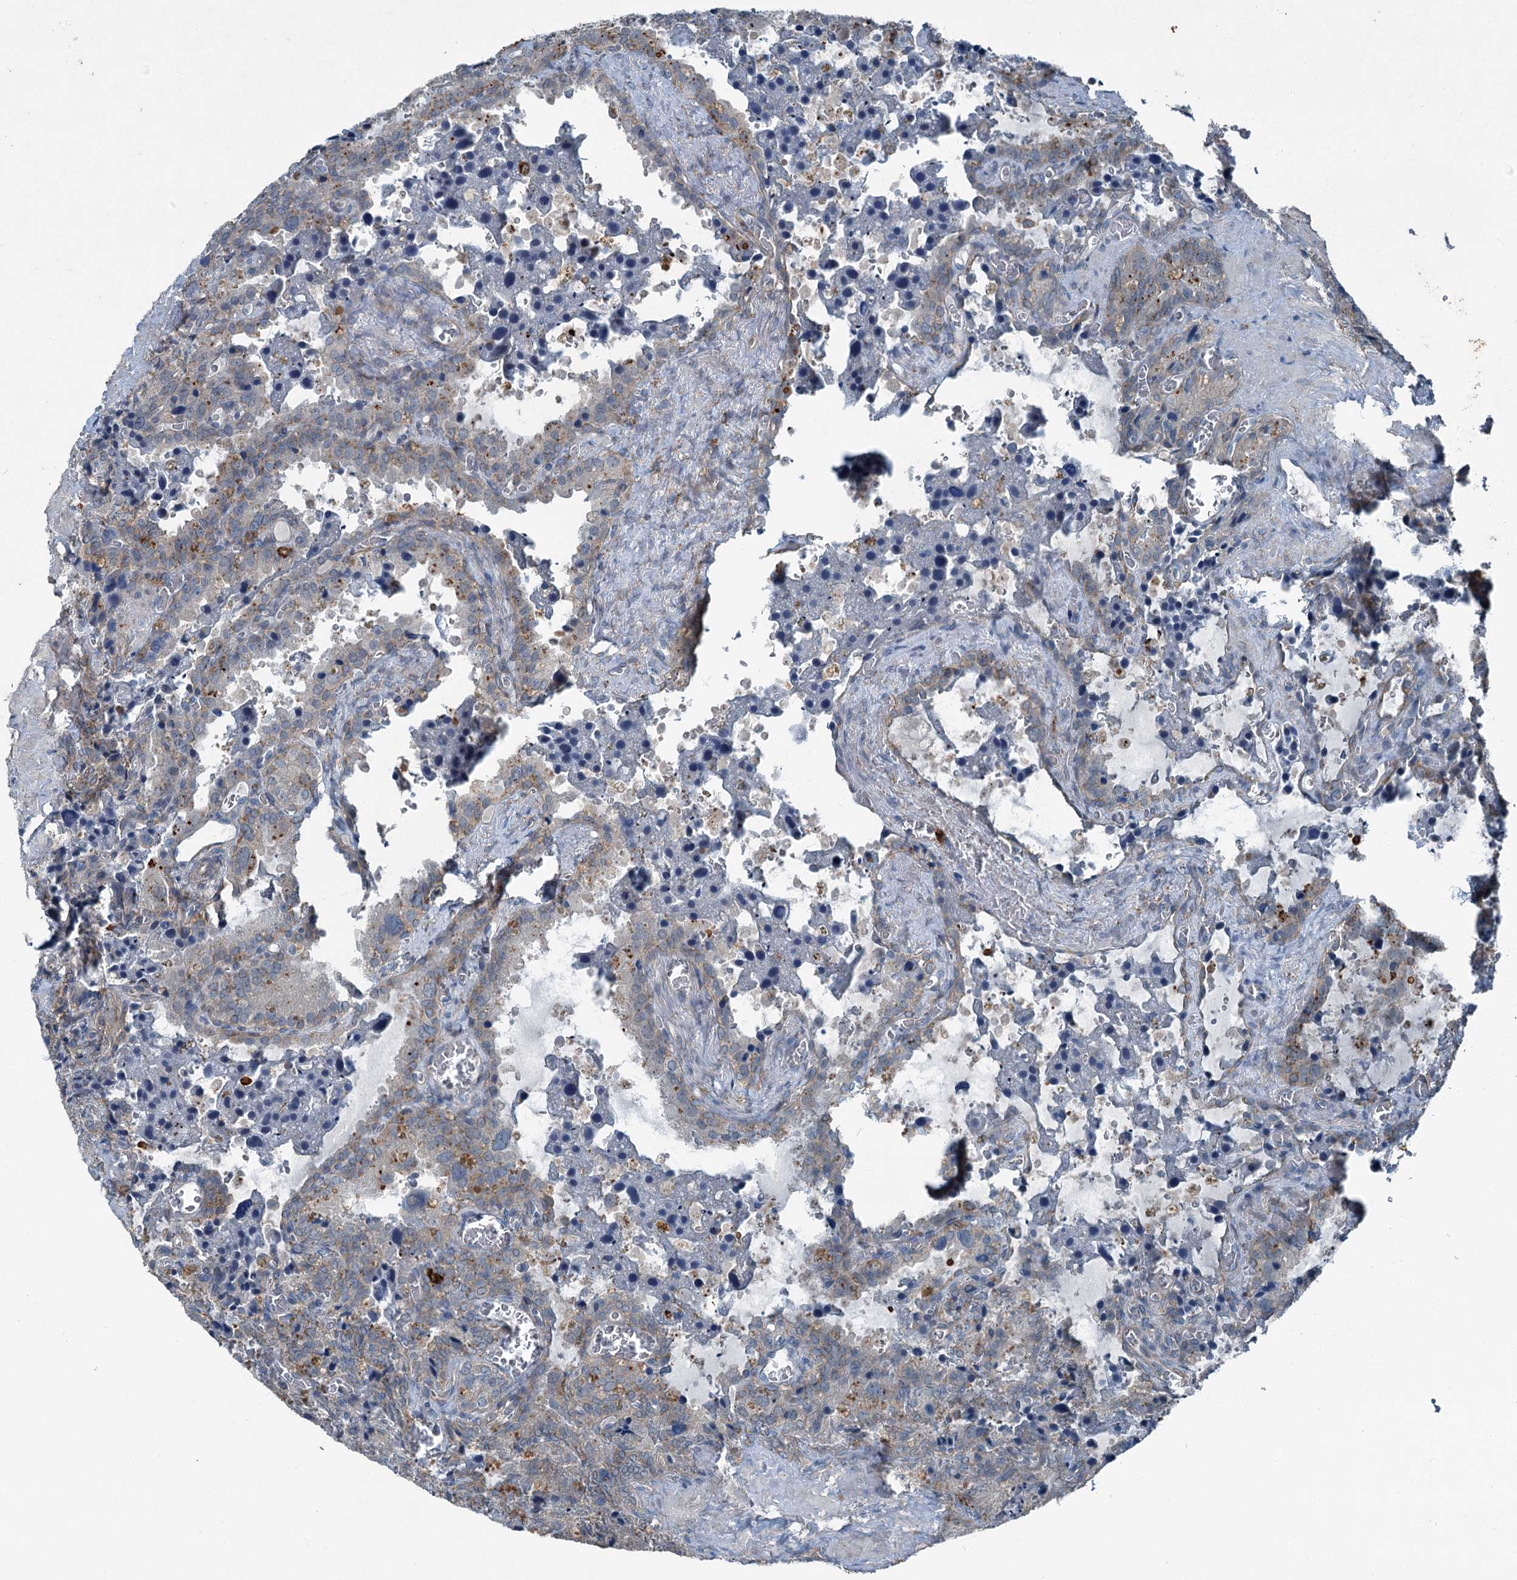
{"staining": {"intensity": "weak", "quantity": "<25%", "location": "cytoplasmic/membranous"}, "tissue": "seminal vesicle", "cell_type": "Glandular cells", "image_type": "normal", "snomed": [{"axis": "morphology", "description": "Normal tissue, NOS"}, {"axis": "topography", "description": "Seminal veicle"}], "caption": "The image shows no staining of glandular cells in normal seminal vesicle.", "gene": "AXL", "patient": {"sex": "male", "age": 62}}